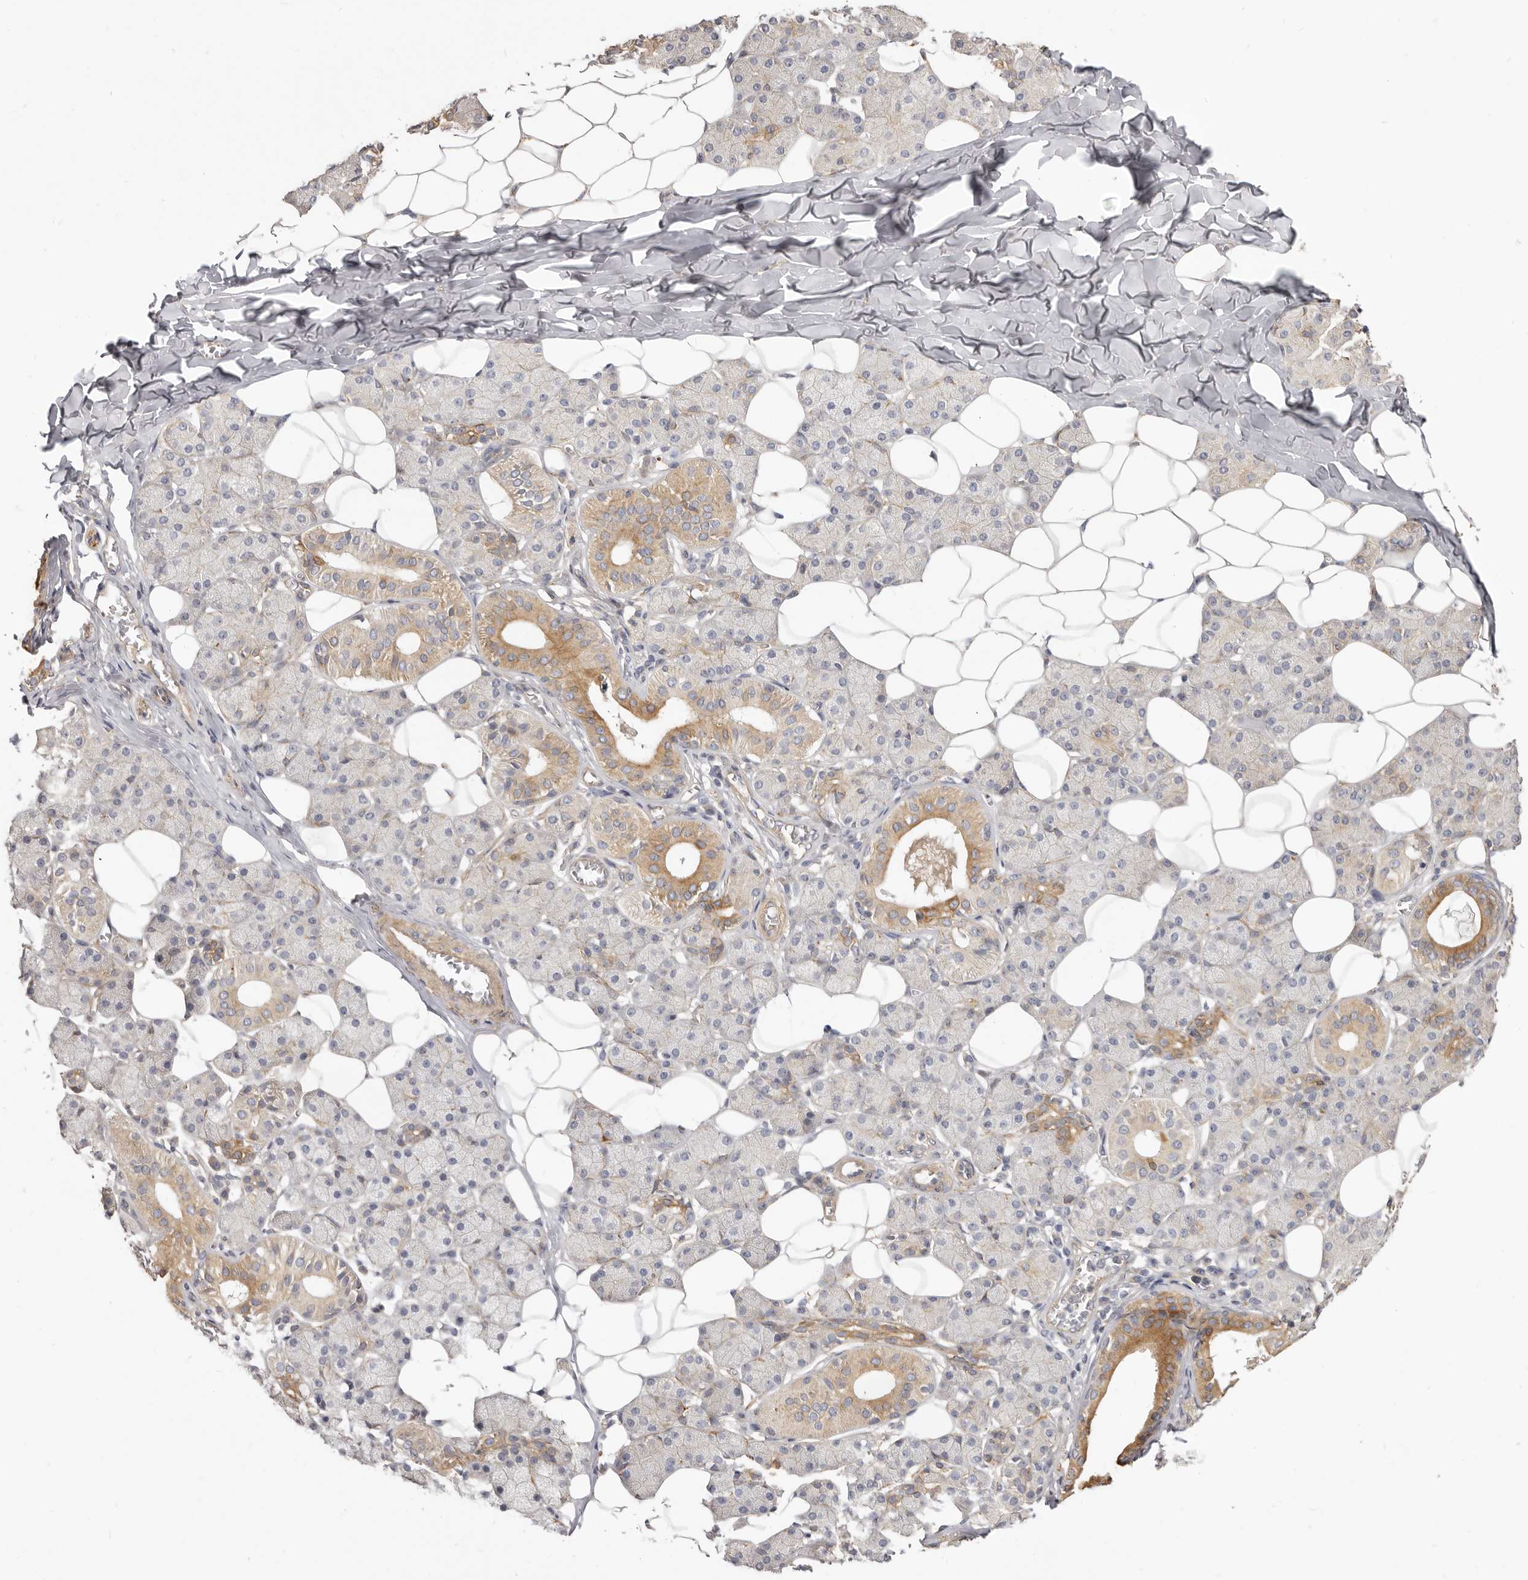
{"staining": {"intensity": "moderate", "quantity": "<25%", "location": "cytoplasmic/membranous"}, "tissue": "salivary gland", "cell_type": "Glandular cells", "image_type": "normal", "snomed": [{"axis": "morphology", "description": "Normal tissue, NOS"}, {"axis": "topography", "description": "Salivary gland"}], "caption": "Salivary gland was stained to show a protein in brown. There is low levels of moderate cytoplasmic/membranous expression in approximately <25% of glandular cells.", "gene": "ADAMTS9", "patient": {"sex": "female", "age": 33}}